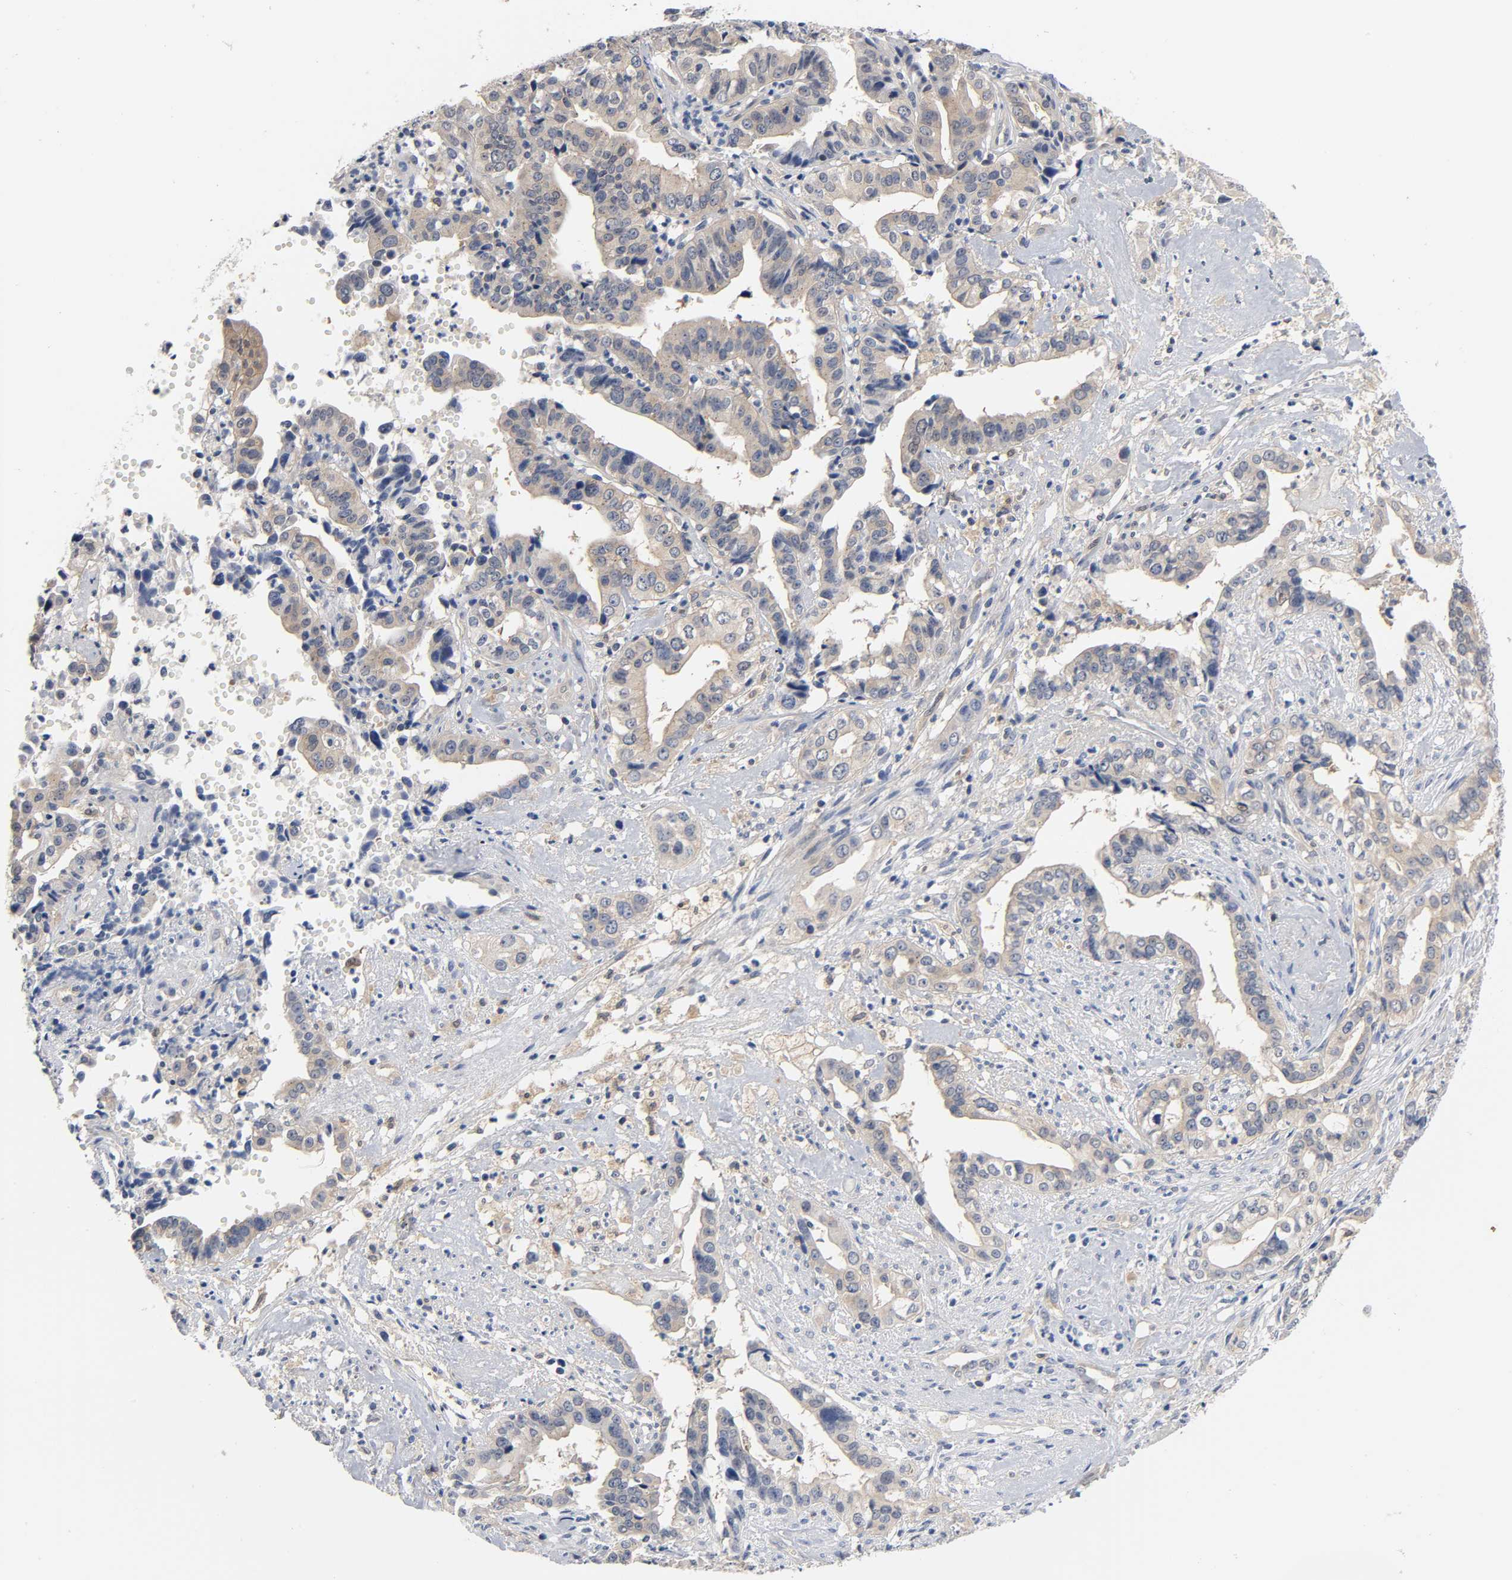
{"staining": {"intensity": "weak", "quantity": ">75%", "location": "cytoplasmic/membranous"}, "tissue": "liver cancer", "cell_type": "Tumor cells", "image_type": "cancer", "snomed": [{"axis": "morphology", "description": "Cholangiocarcinoma"}, {"axis": "topography", "description": "Liver"}], "caption": "An immunohistochemistry photomicrograph of neoplastic tissue is shown. Protein staining in brown labels weak cytoplasmic/membranous positivity in liver cholangiocarcinoma within tumor cells.", "gene": "FYN", "patient": {"sex": "female", "age": 61}}